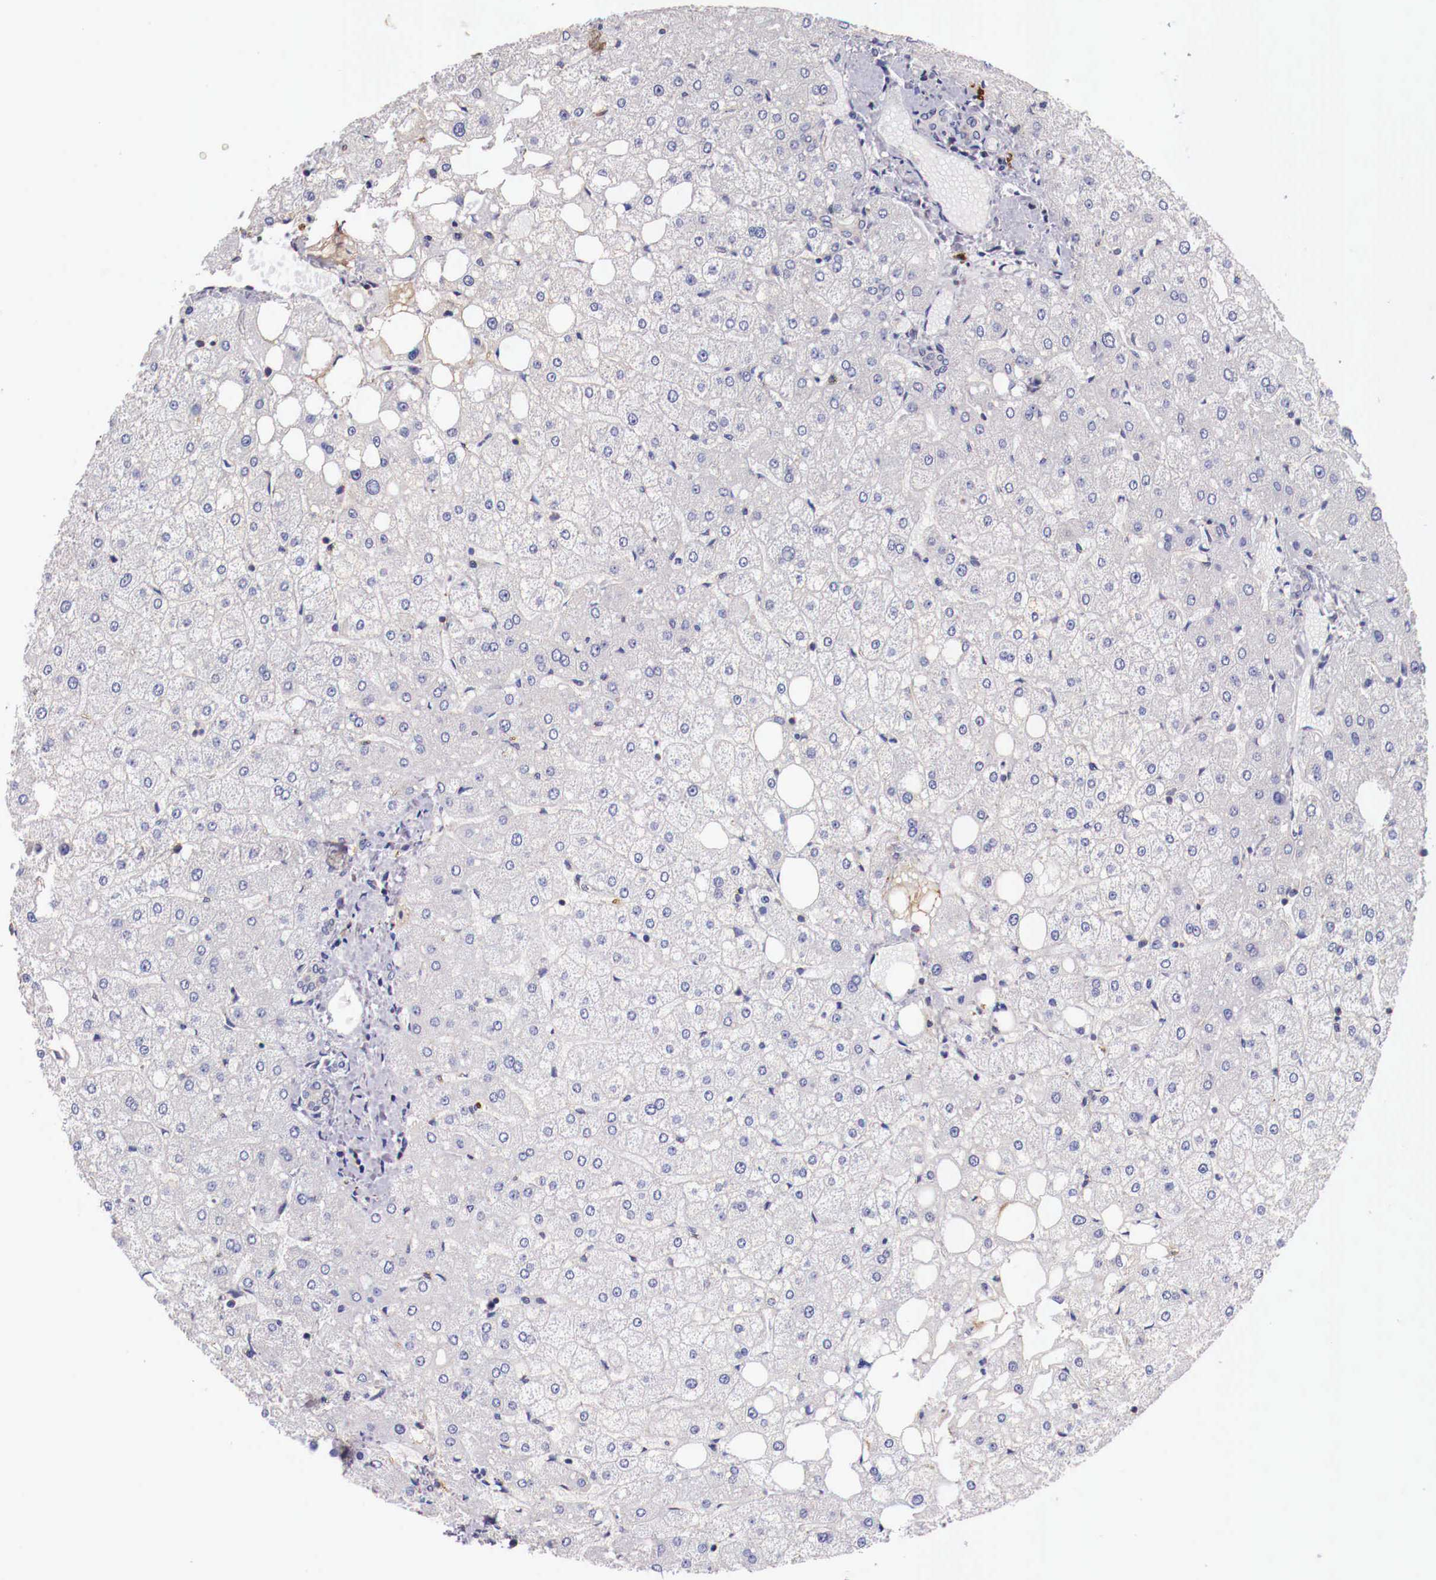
{"staining": {"intensity": "negative", "quantity": "none", "location": "none"}, "tissue": "liver", "cell_type": "Cholangiocytes", "image_type": "normal", "snomed": [{"axis": "morphology", "description": "Normal tissue, NOS"}, {"axis": "topography", "description": "Liver"}], "caption": "Liver was stained to show a protein in brown. There is no significant staining in cholangiocytes. The staining is performed using DAB (3,3'-diaminobenzidine) brown chromogen with nuclei counter-stained in using hematoxylin.", "gene": "PITPNA", "patient": {"sex": "male", "age": 35}}